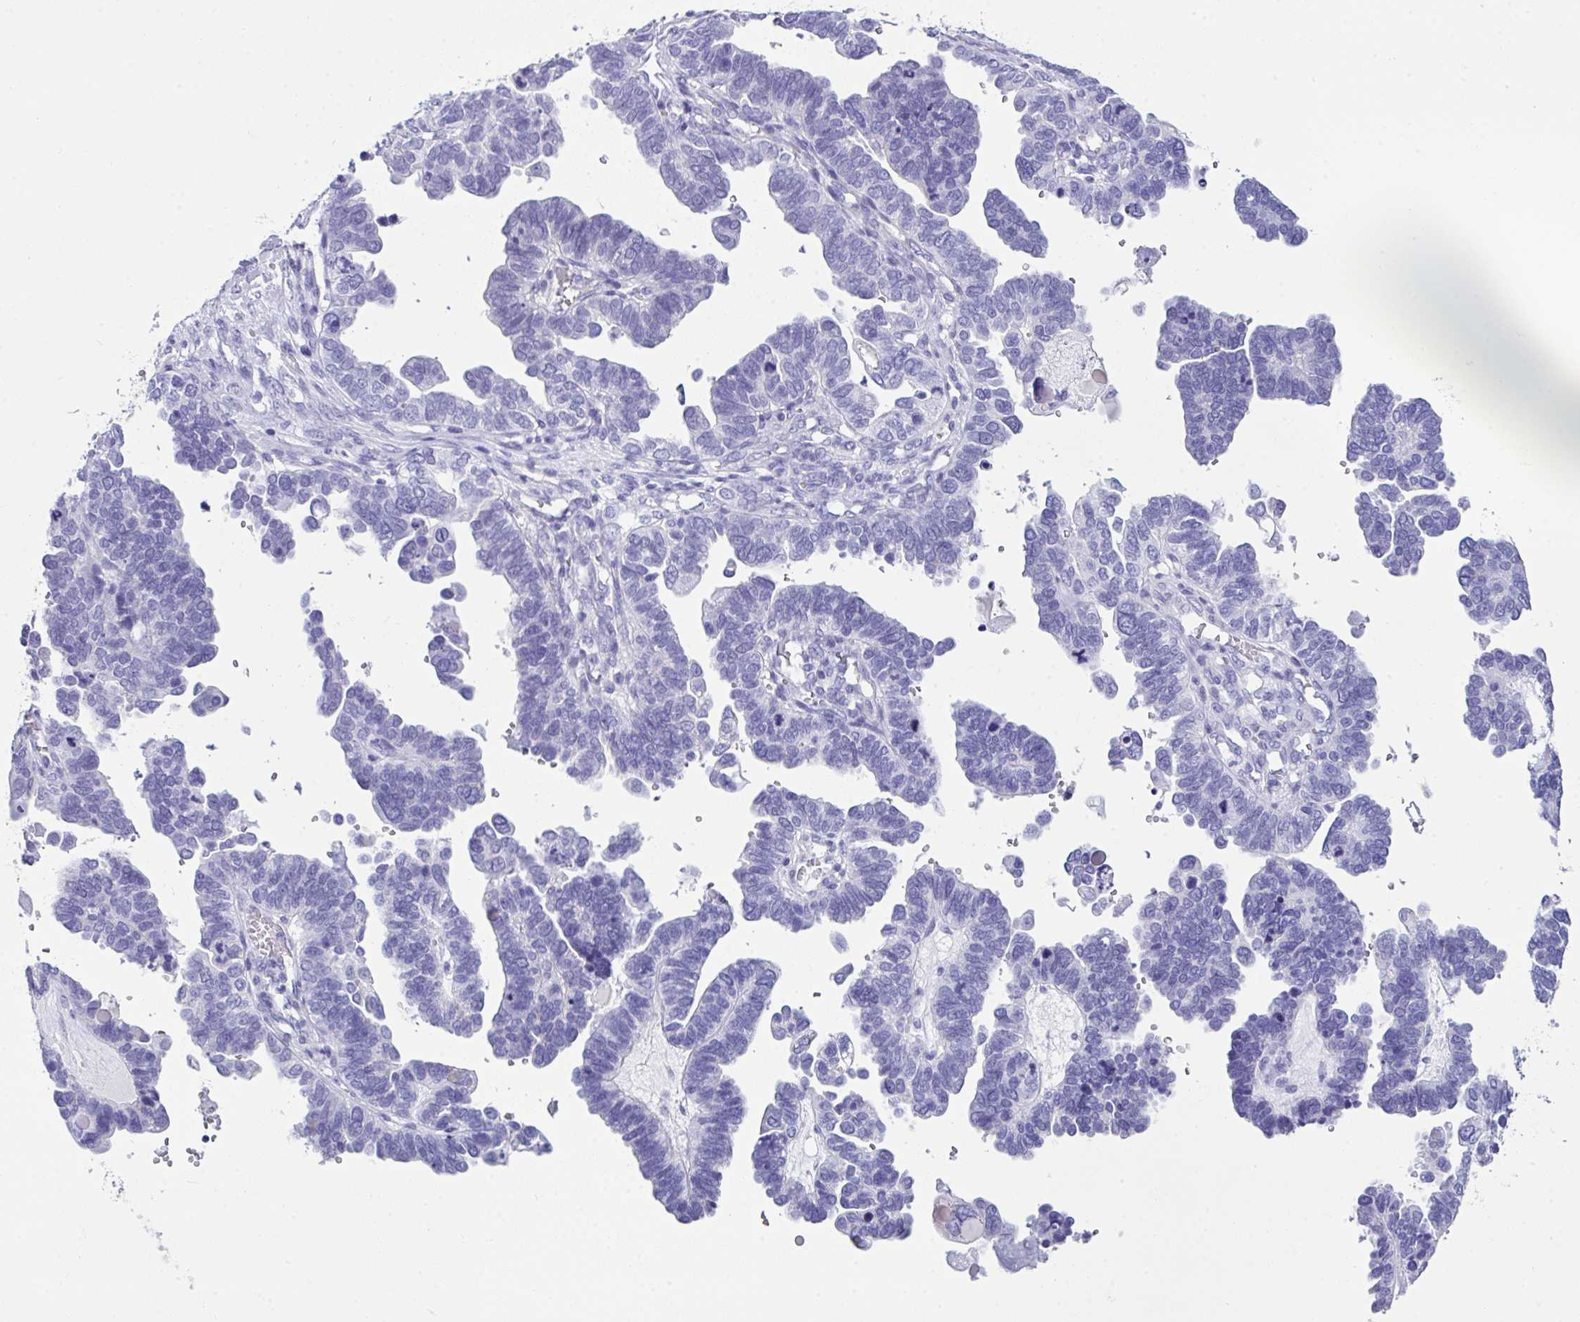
{"staining": {"intensity": "negative", "quantity": "none", "location": "none"}, "tissue": "ovarian cancer", "cell_type": "Tumor cells", "image_type": "cancer", "snomed": [{"axis": "morphology", "description": "Cystadenocarcinoma, serous, NOS"}, {"axis": "topography", "description": "Ovary"}], "caption": "An immunohistochemistry photomicrograph of ovarian cancer (serous cystadenocarcinoma) is shown. There is no staining in tumor cells of ovarian cancer (serous cystadenocarcinoma).", "gene": "LGALS4", "patient": {"sex": "female", "age": 51}}